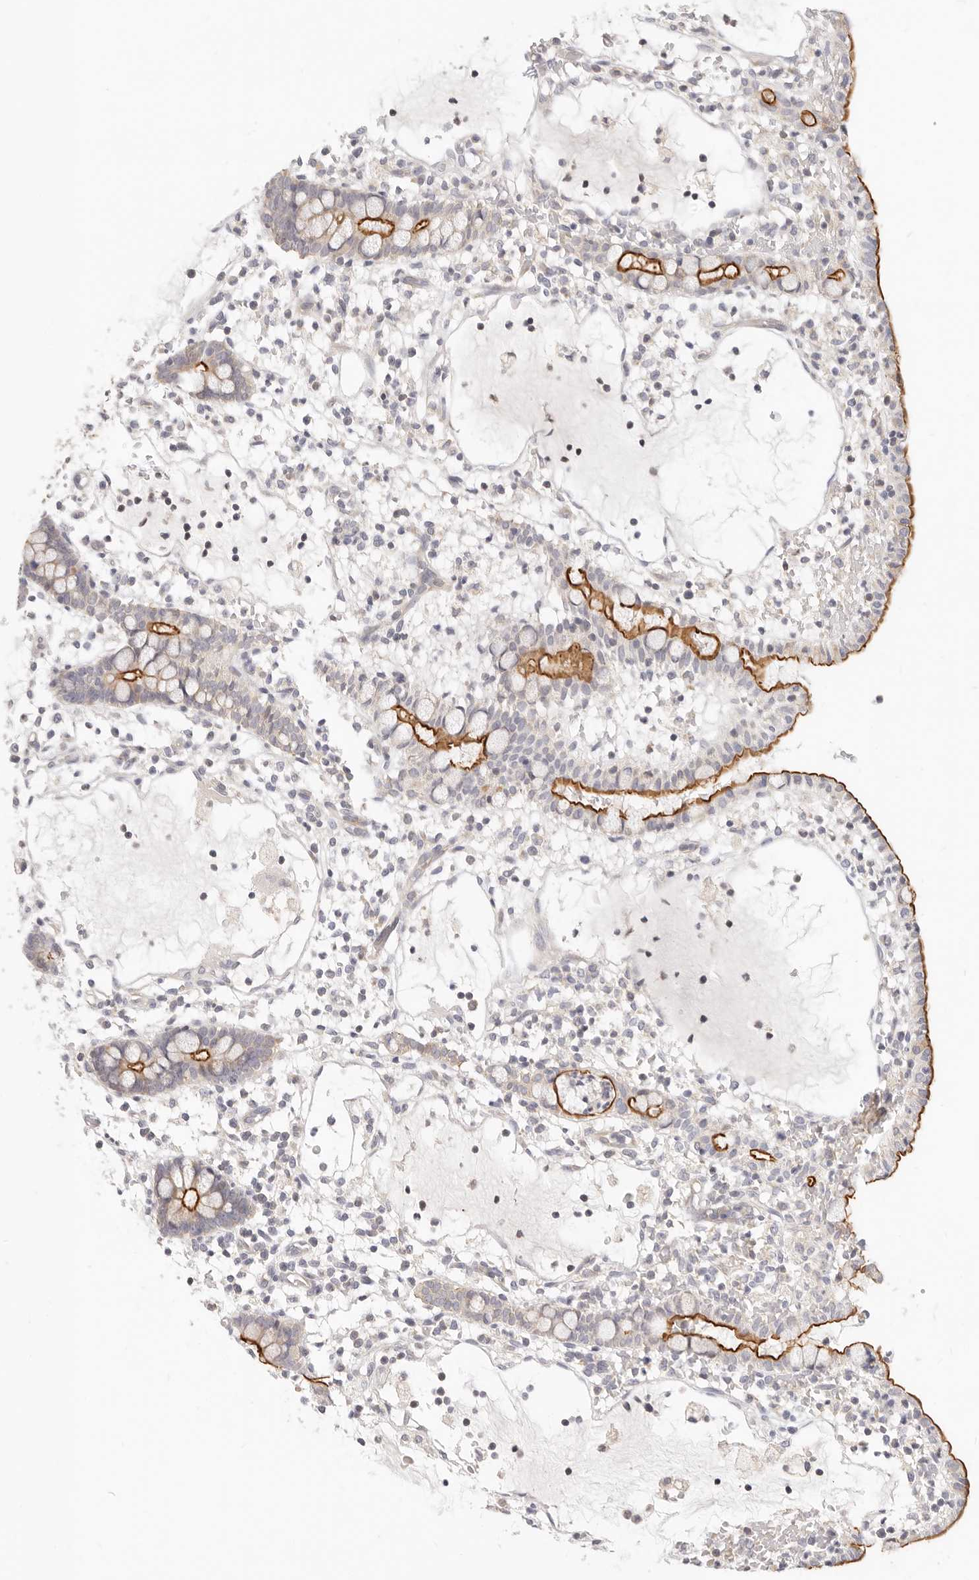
{"staining": {"intensity": "strong", "quantity": "25%-75%", "location": "cytoplasmic/membranous"}, "tissue": "small intestine", "cell_type": "Glandular cells", "image_type": "normal", "snomed": [{"axis": "morphology", "description": "Normal tissue, NOS"}, {"axis": "morphology", "description": "Developmental malformation"}, {"axis": "topography", "description": "Small intestine"}], "caption": "DAB (3,3'-diaminobenzidine) immunohistochemical staining of benign human small intestine displays strong cytoplasmic/membranous protein positivity in about 25%-75% of glandular cells.", "gene": "LTB4R2", "patient": {"sex": "male"}}